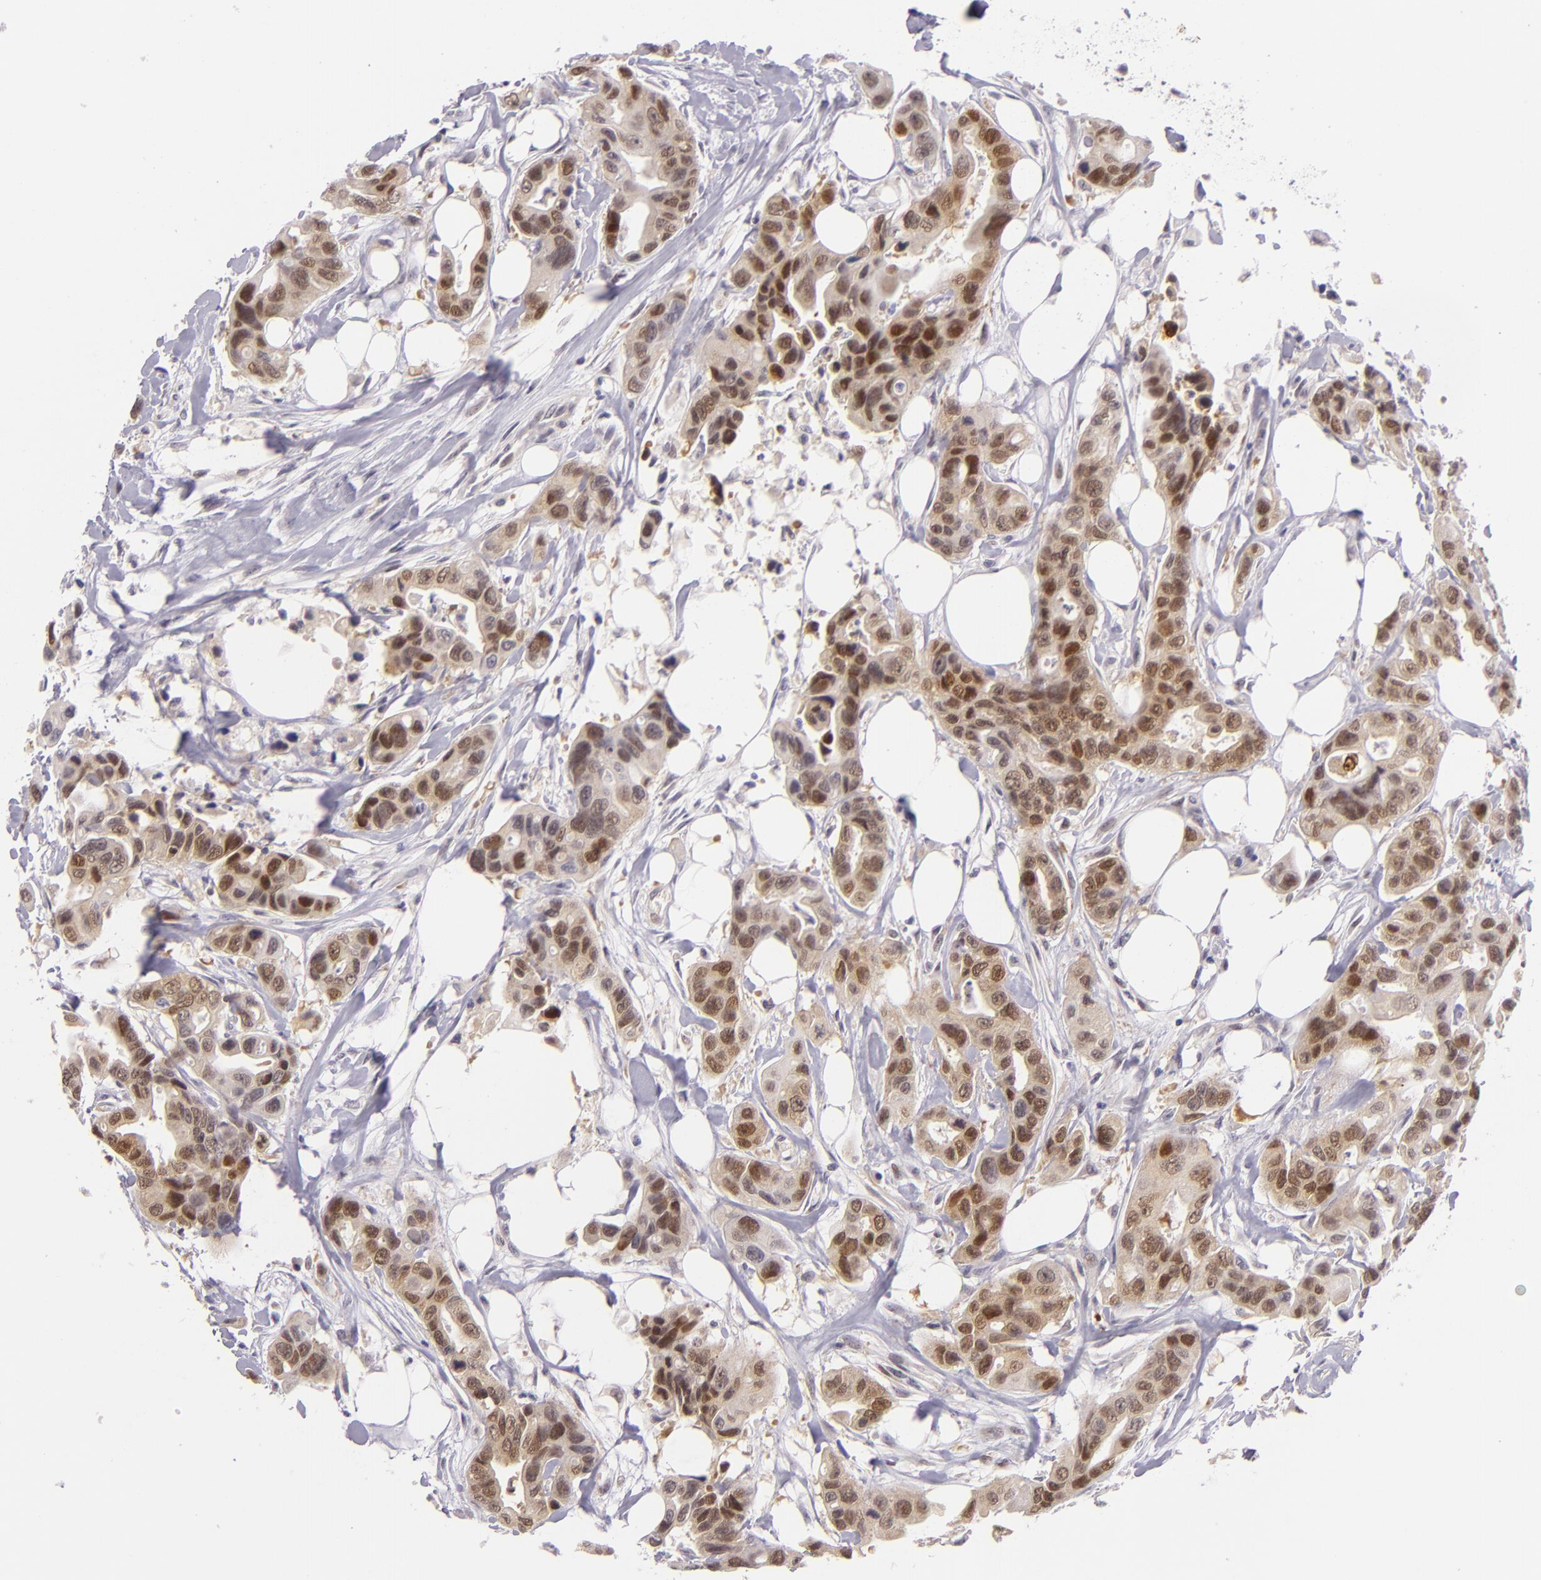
{"staining": {"intensity": "strong", "quantity": ">75%", "location": "cytoplasmic/membranous,nuclear"}, "tissue": "colorectal cancer", "cell_type": "Tumor cells", "image_type": "cancer", "snomed": [{"axis": "morphology", "description": "Adenocarcinoma, NOS"}, {"axis": "topography", "description": "Colon"}], "caption": "IHC of human colorectal cancer demonstrates high levels of strong cytoplasmic/membranous and nuclear staining in about >75% of tumor cells.", "gene": "CSE1L", "patient": {"sex": "female", "age": 70}}